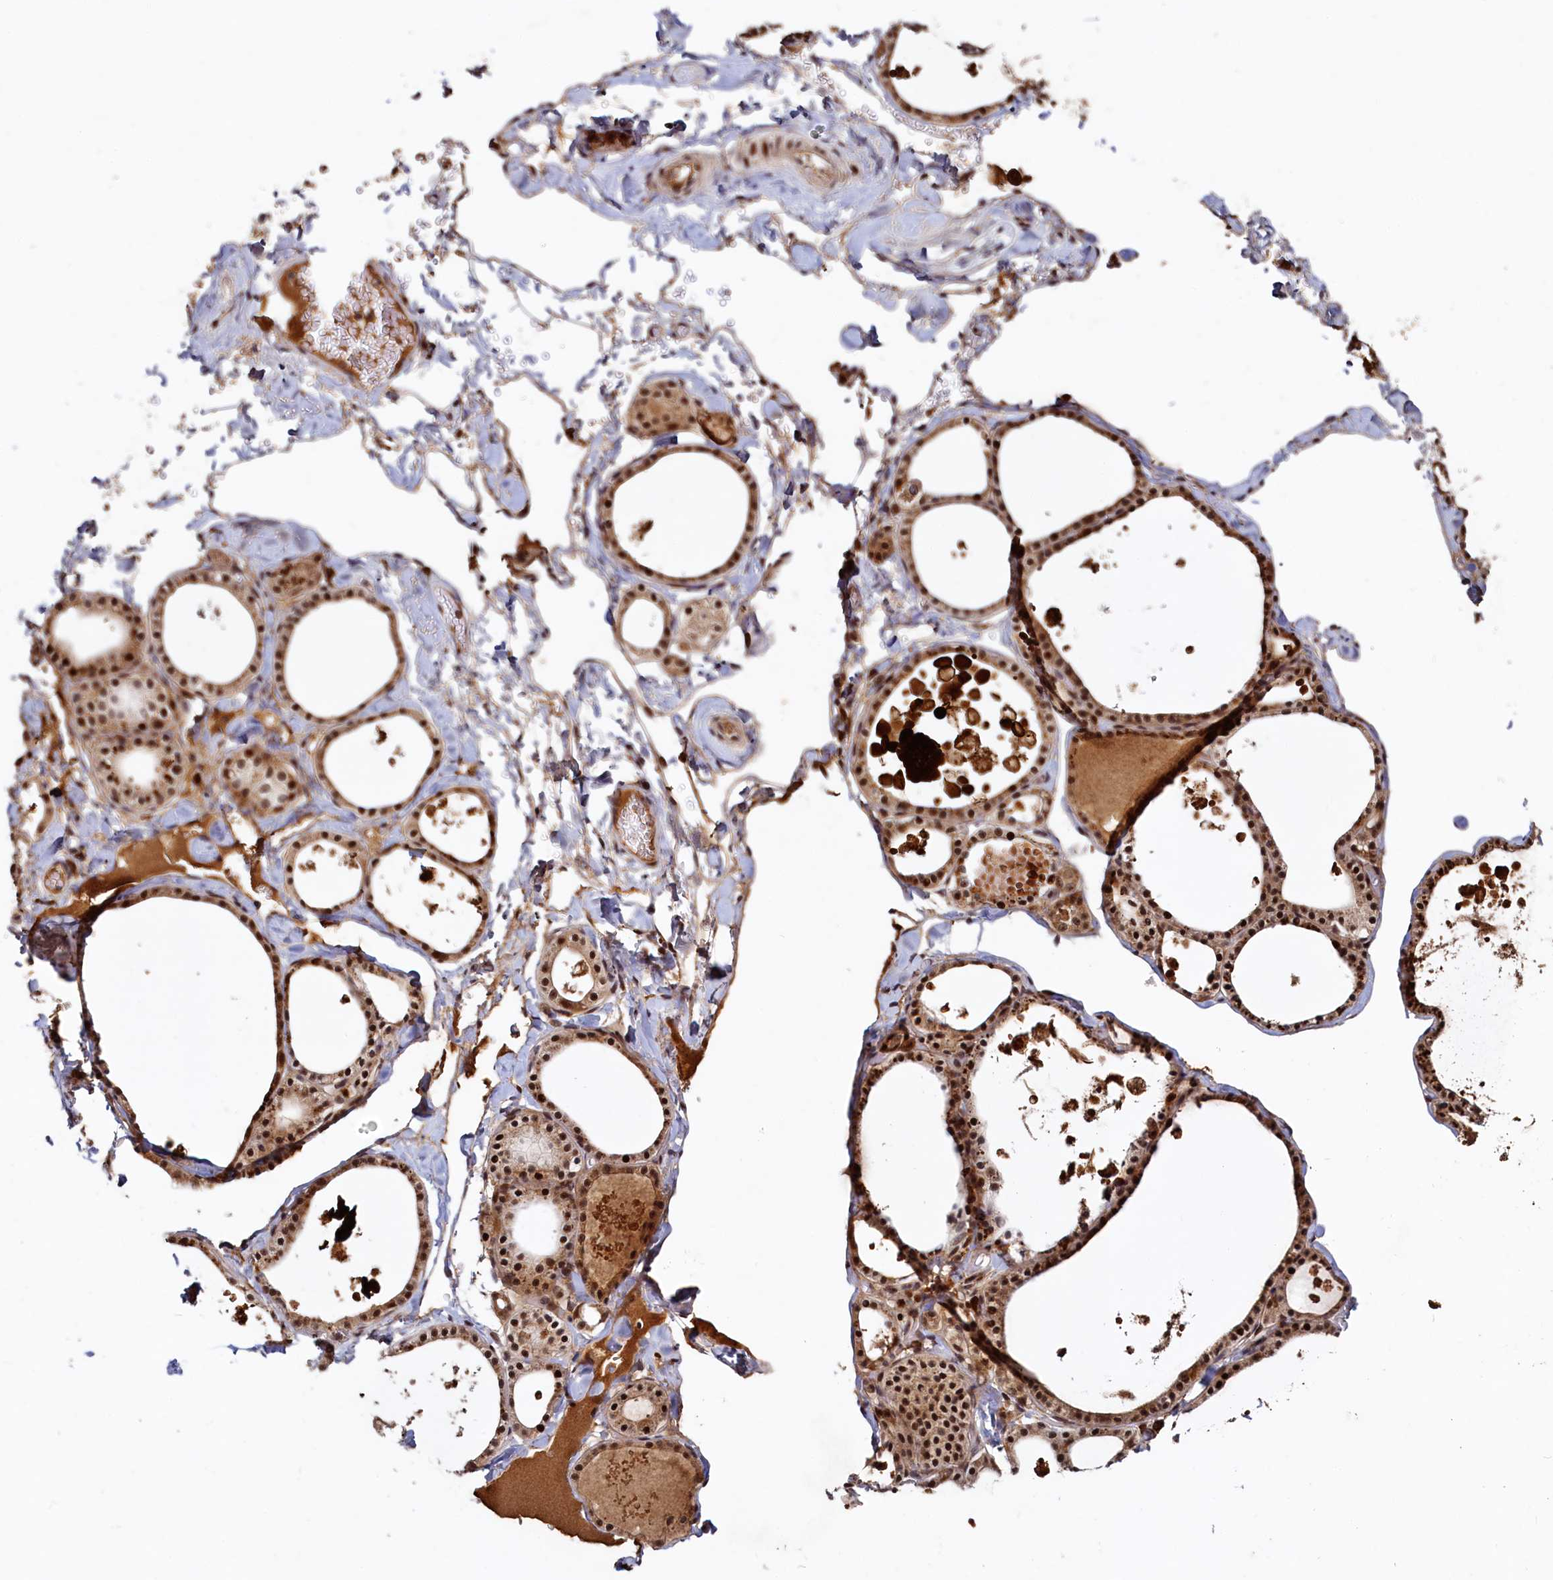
{"staining": {"intensity": "strong", "quantity": ">75%", "location": "nuclear"}, "tissue": "thyroid gland", "cell_type": "Glandular cells", "image_type": "normal", "snomed": [{"axis": "morphology", "description": "Normal tissue, NOS"}, {"axis": "topography", "description": "Thyroid gland"}], "caption": "About >75% of glandular cells in unremarkable thyroid gland display strong nuclear protein positivity as visualized by brown immunohistochemical staining.", "gene": "TRAPPC4", "patient": {"sex": "male", "age": 56}}